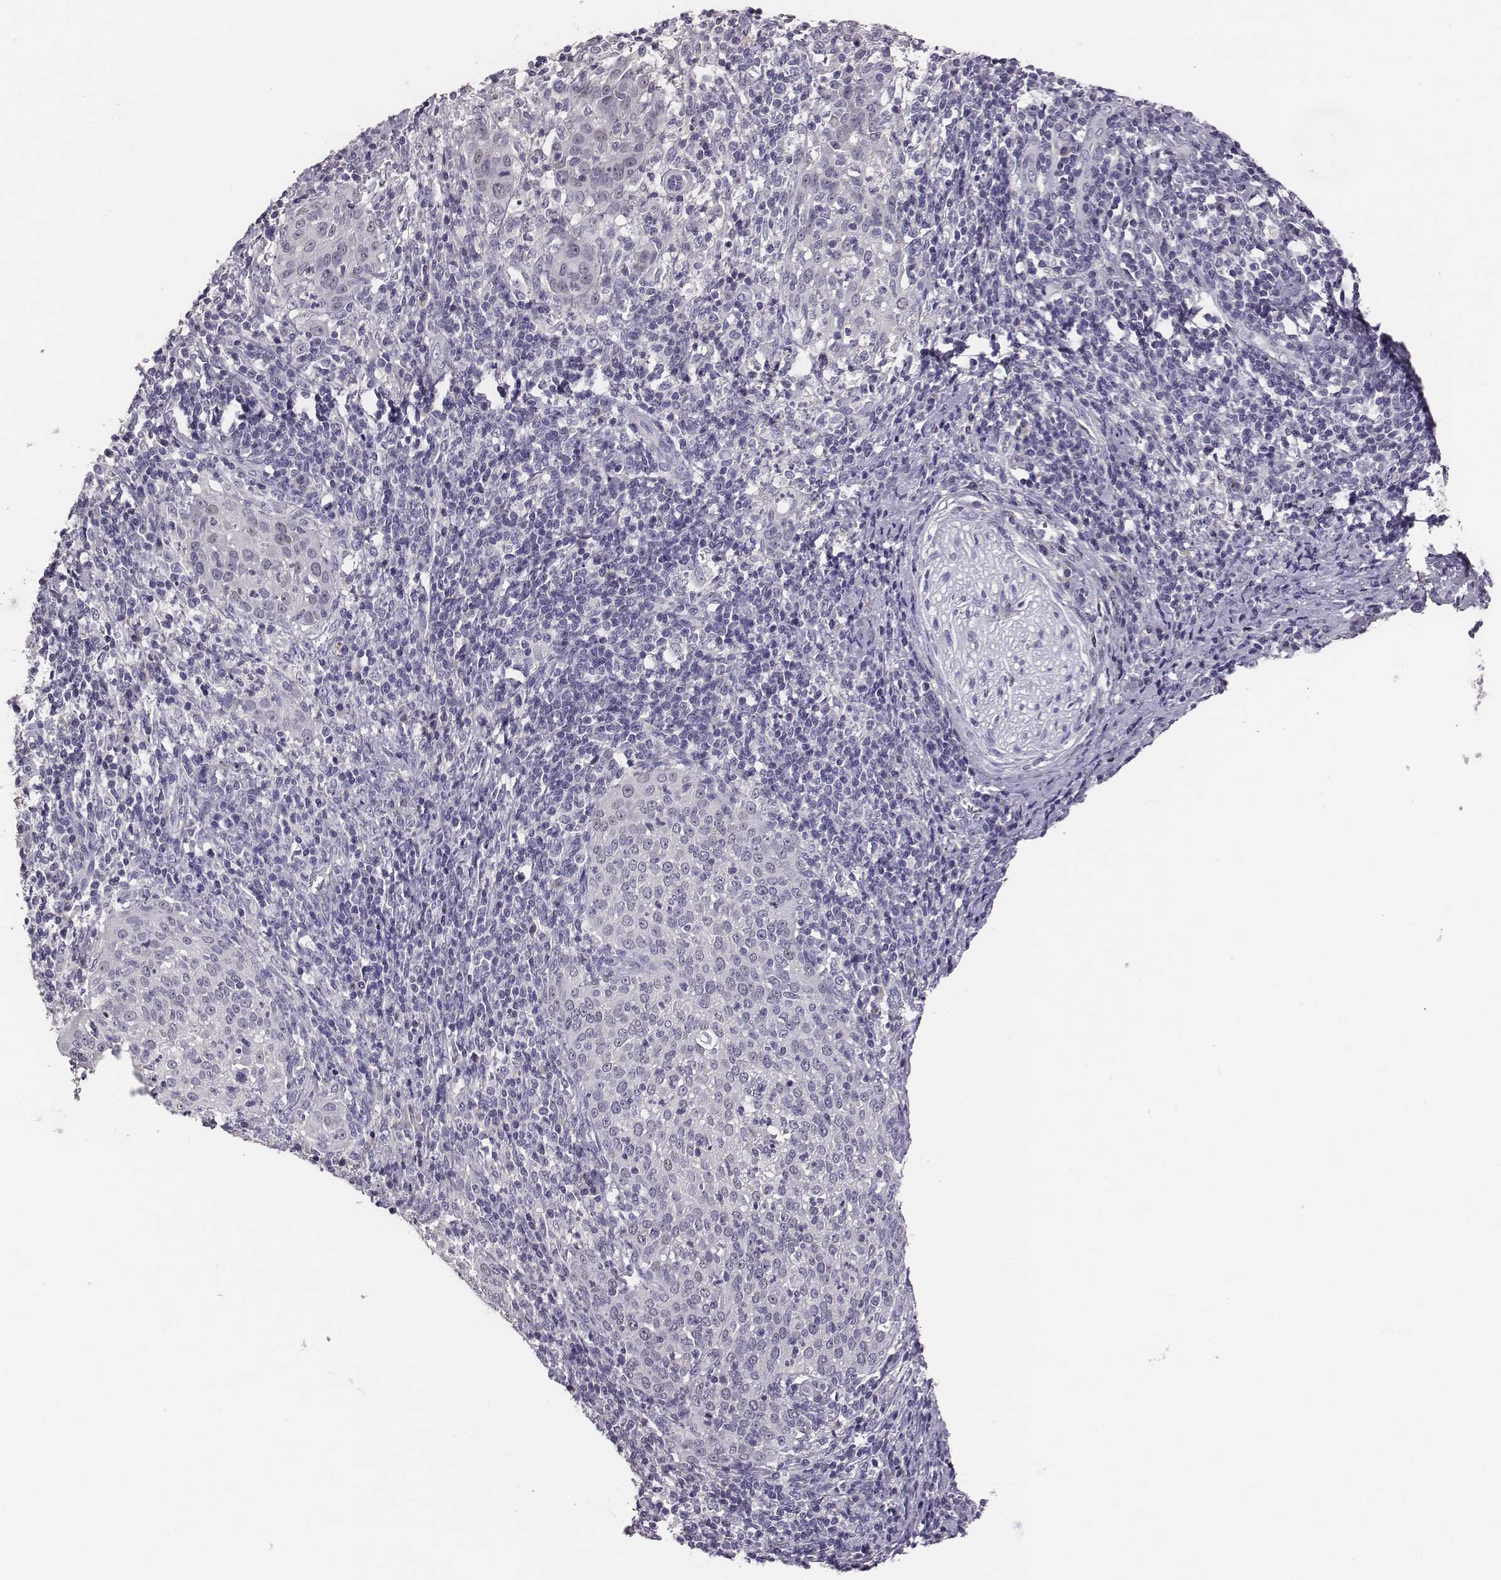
{"staining": {"intensity": "negative", "quantity": "none", "location": "none"}, "tissue": "cervical cancer", "cell_type": "Tumor cells", "image_type": "cancer", "snomed": [{"axis": "morphology", "description": "Squamous cell carcinoma, NOS"}, {"axis": "topography", "description": "Cervix"}], "caption": "A high-resolution histopathology image shows immunohistochemistry staining of cervical squamous cell carcinoma, which displays no significant staining in tumor cells.", "gene": "EN1", "patient": {"sex": "female", "age": 51}}